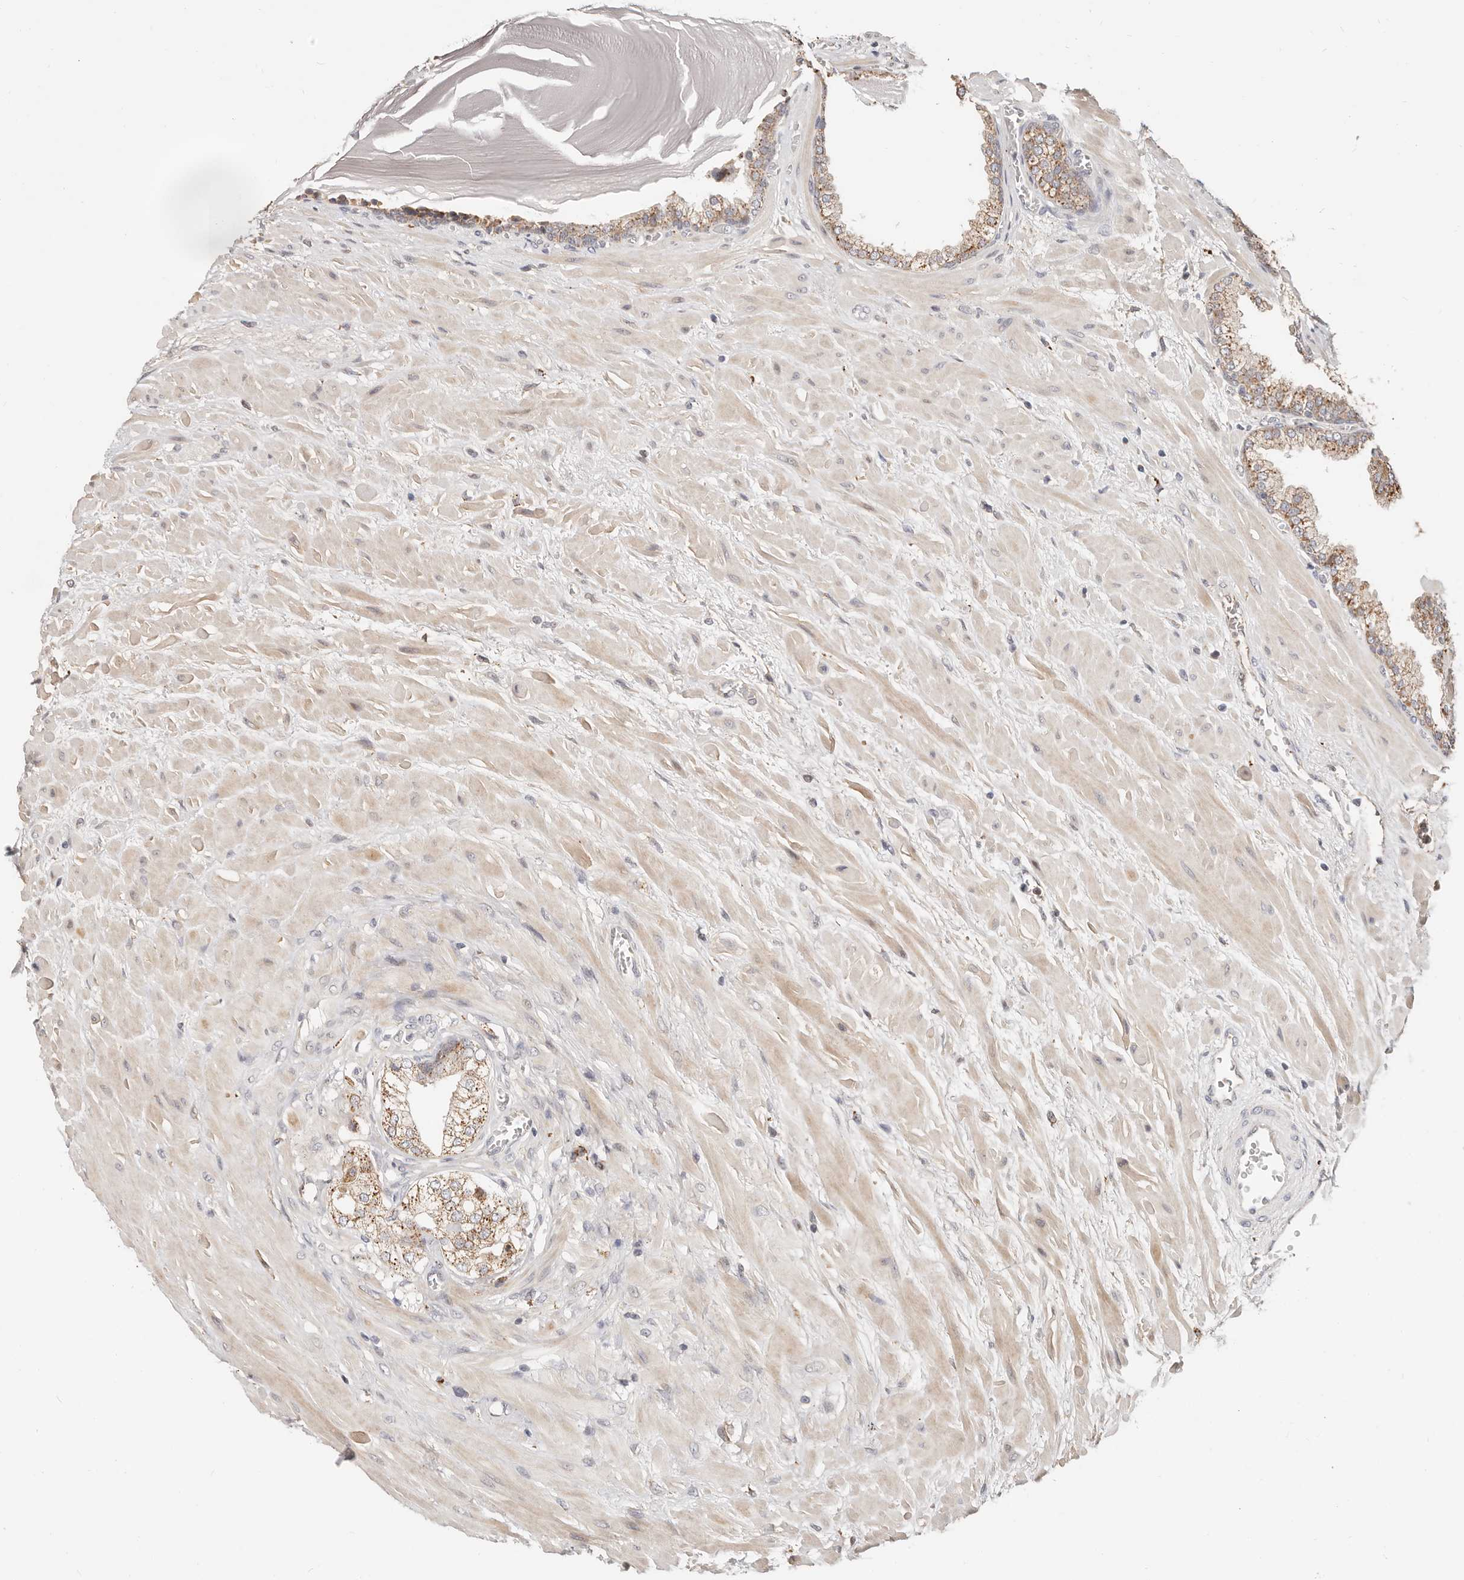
{"staining": {"intensity": "moderate", "quantity": "25%-75%", "location": "cytoplasmic/membranous"}, "tissue": "prostate", "cell_type": "Glandular cells", "image_type": "normal", "snomed": [{"axis": "morphology", "description": "Normal tissue, NOS"}, {"axis": "topography", "description": "Prostate"}], "caption": "Brown immunohistochemical staining in unremarkable prostate reveals moderate cytoplasmic/membranous staining in about 25%-75% of glandular cells. (IHC, brightfield microscopy, high magnification).", "gene": "ZRANB1", "patient": {"sex": "male", "age": 48}}